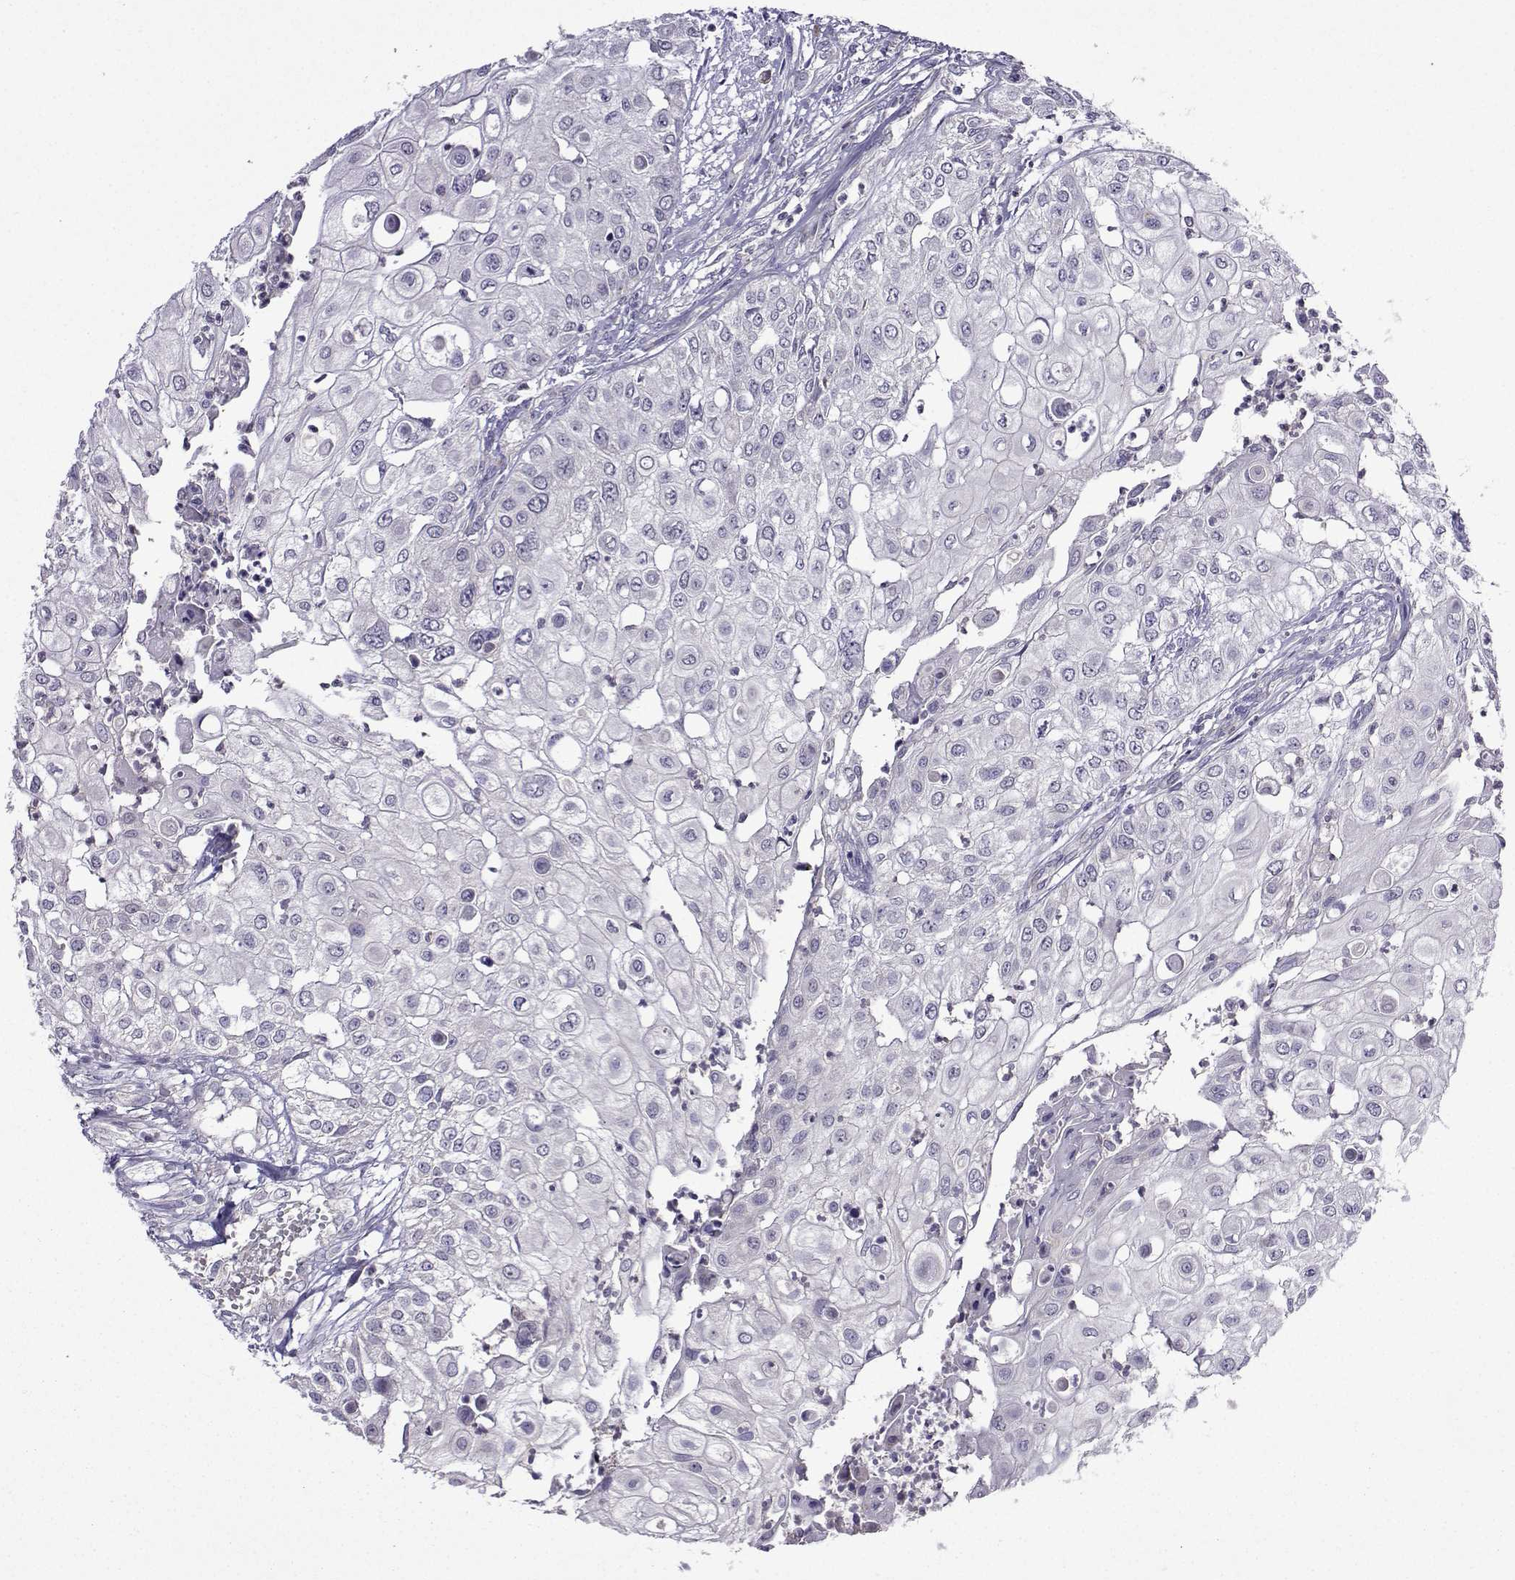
{"staining": {"intensity": "negative", "quantity": "none", "location": "none"}, "tissue": "urothelial cancer", "cell_type": "Tumor cells", "image_type": "cancer", "snomed": [{"axis": "morphology", "description": "Urothelial carcinoma, High grade"}, {"axis": "topography", "description": "Urinary bladder"}], "caption": "Photomicrograph shows no significant protein positivity in tumor cells of urothelial cancer.", "gene": "FCAMR", "patient": {"sex": "female", "age": 79}}